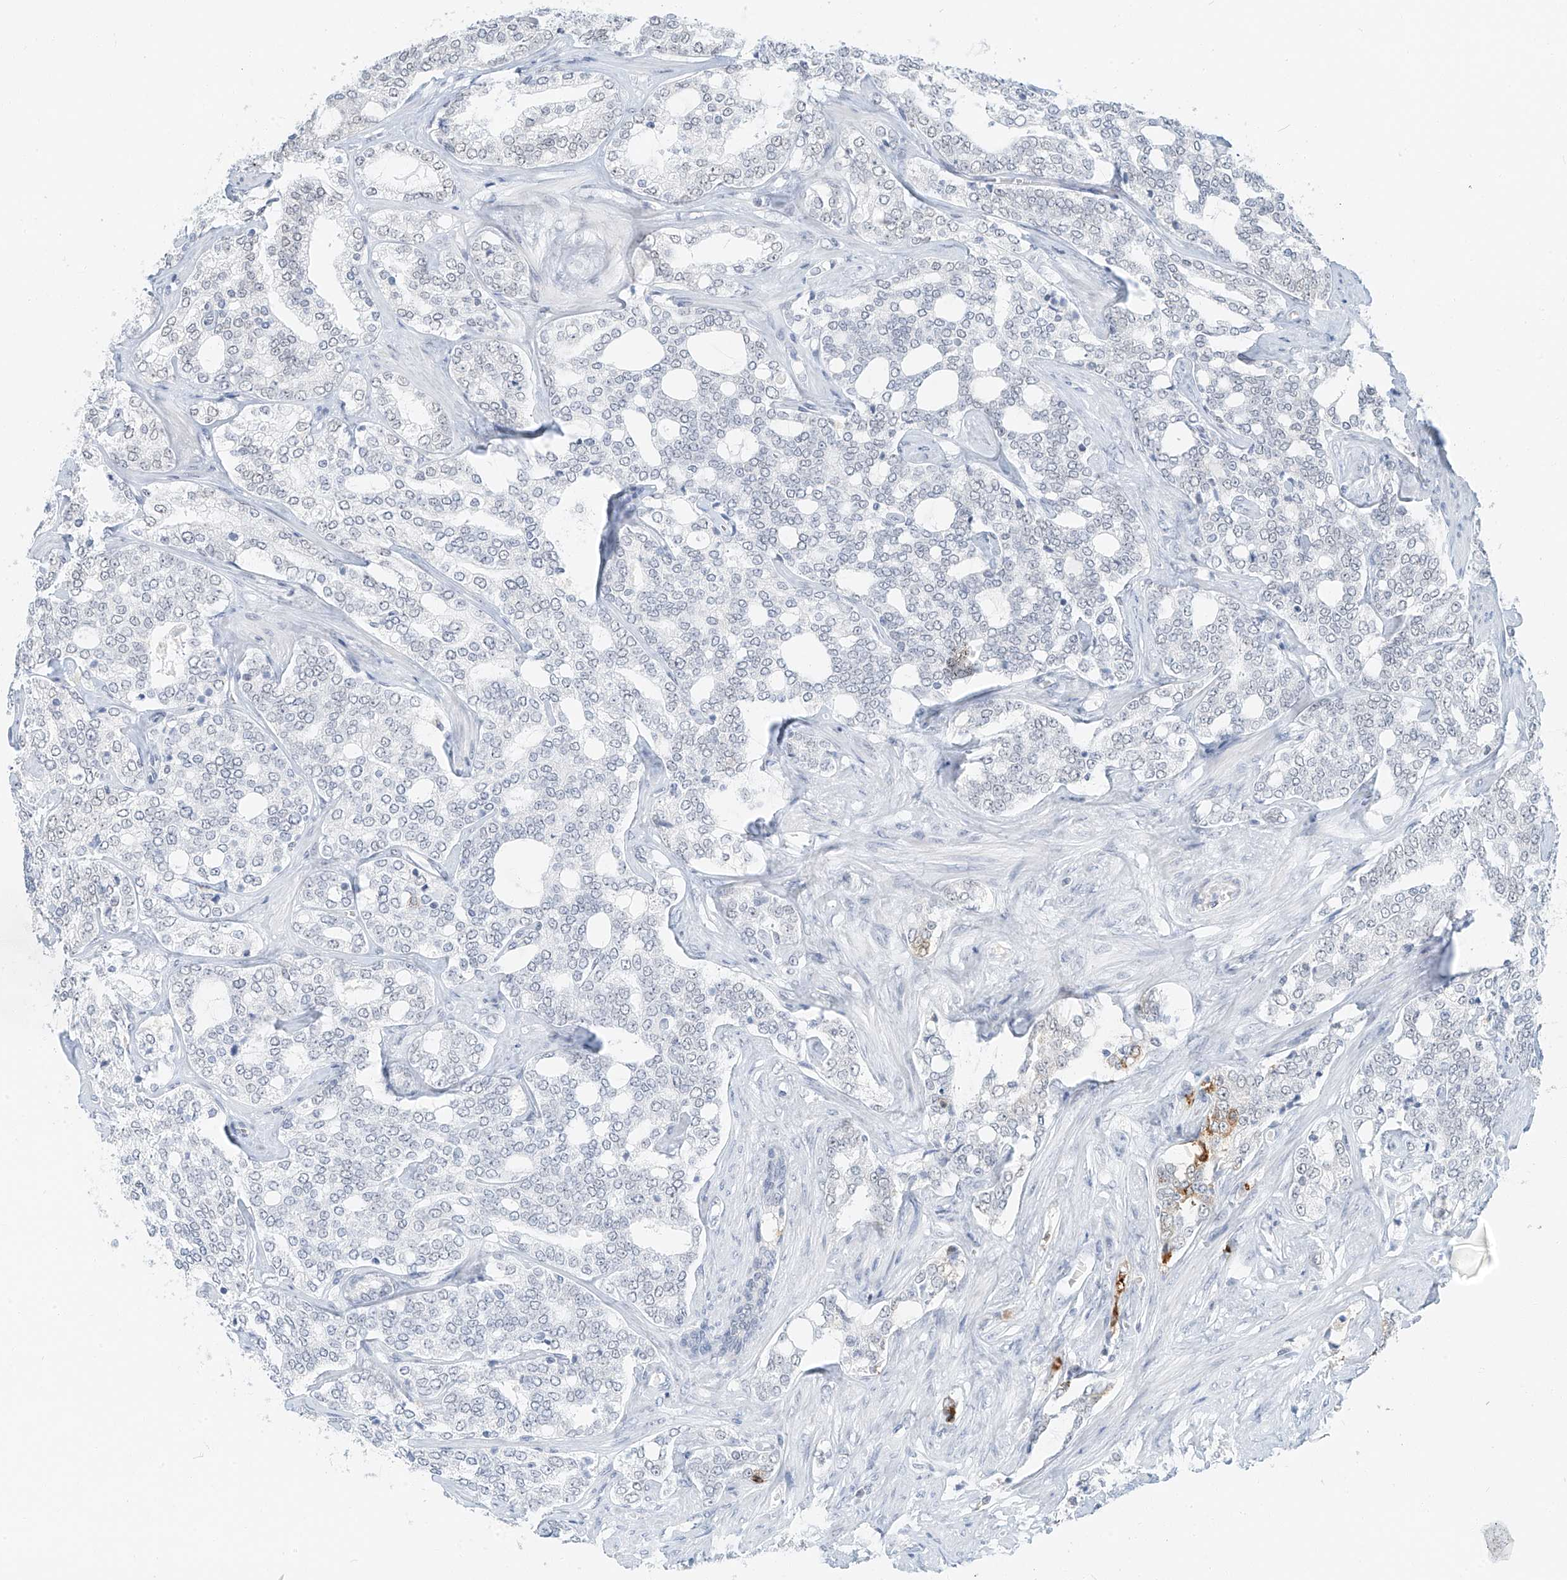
{"staining": {"intensity": "negative", "quantity": "none", "location": "none"}, "tissue": "prostate cancer", "cell_type": "Tumor cells", "image_type": "cancer", "snomed": [{"axis": "morphology", "description": "Adenocarcinoma, High grade"}, {"axis": "topography", "description": "Prostate"}], "caption": "An image of human prostate adenocarcinoma (high-grade) is negative for staining in tumor cells. The staining is performed using DAB (3,3'-diaminobenzidine) brown chromogen with nuclei counter-stained in using hematoxylin.", "gene": "PGC", "patient": {"sex": "male", "age": 64}}